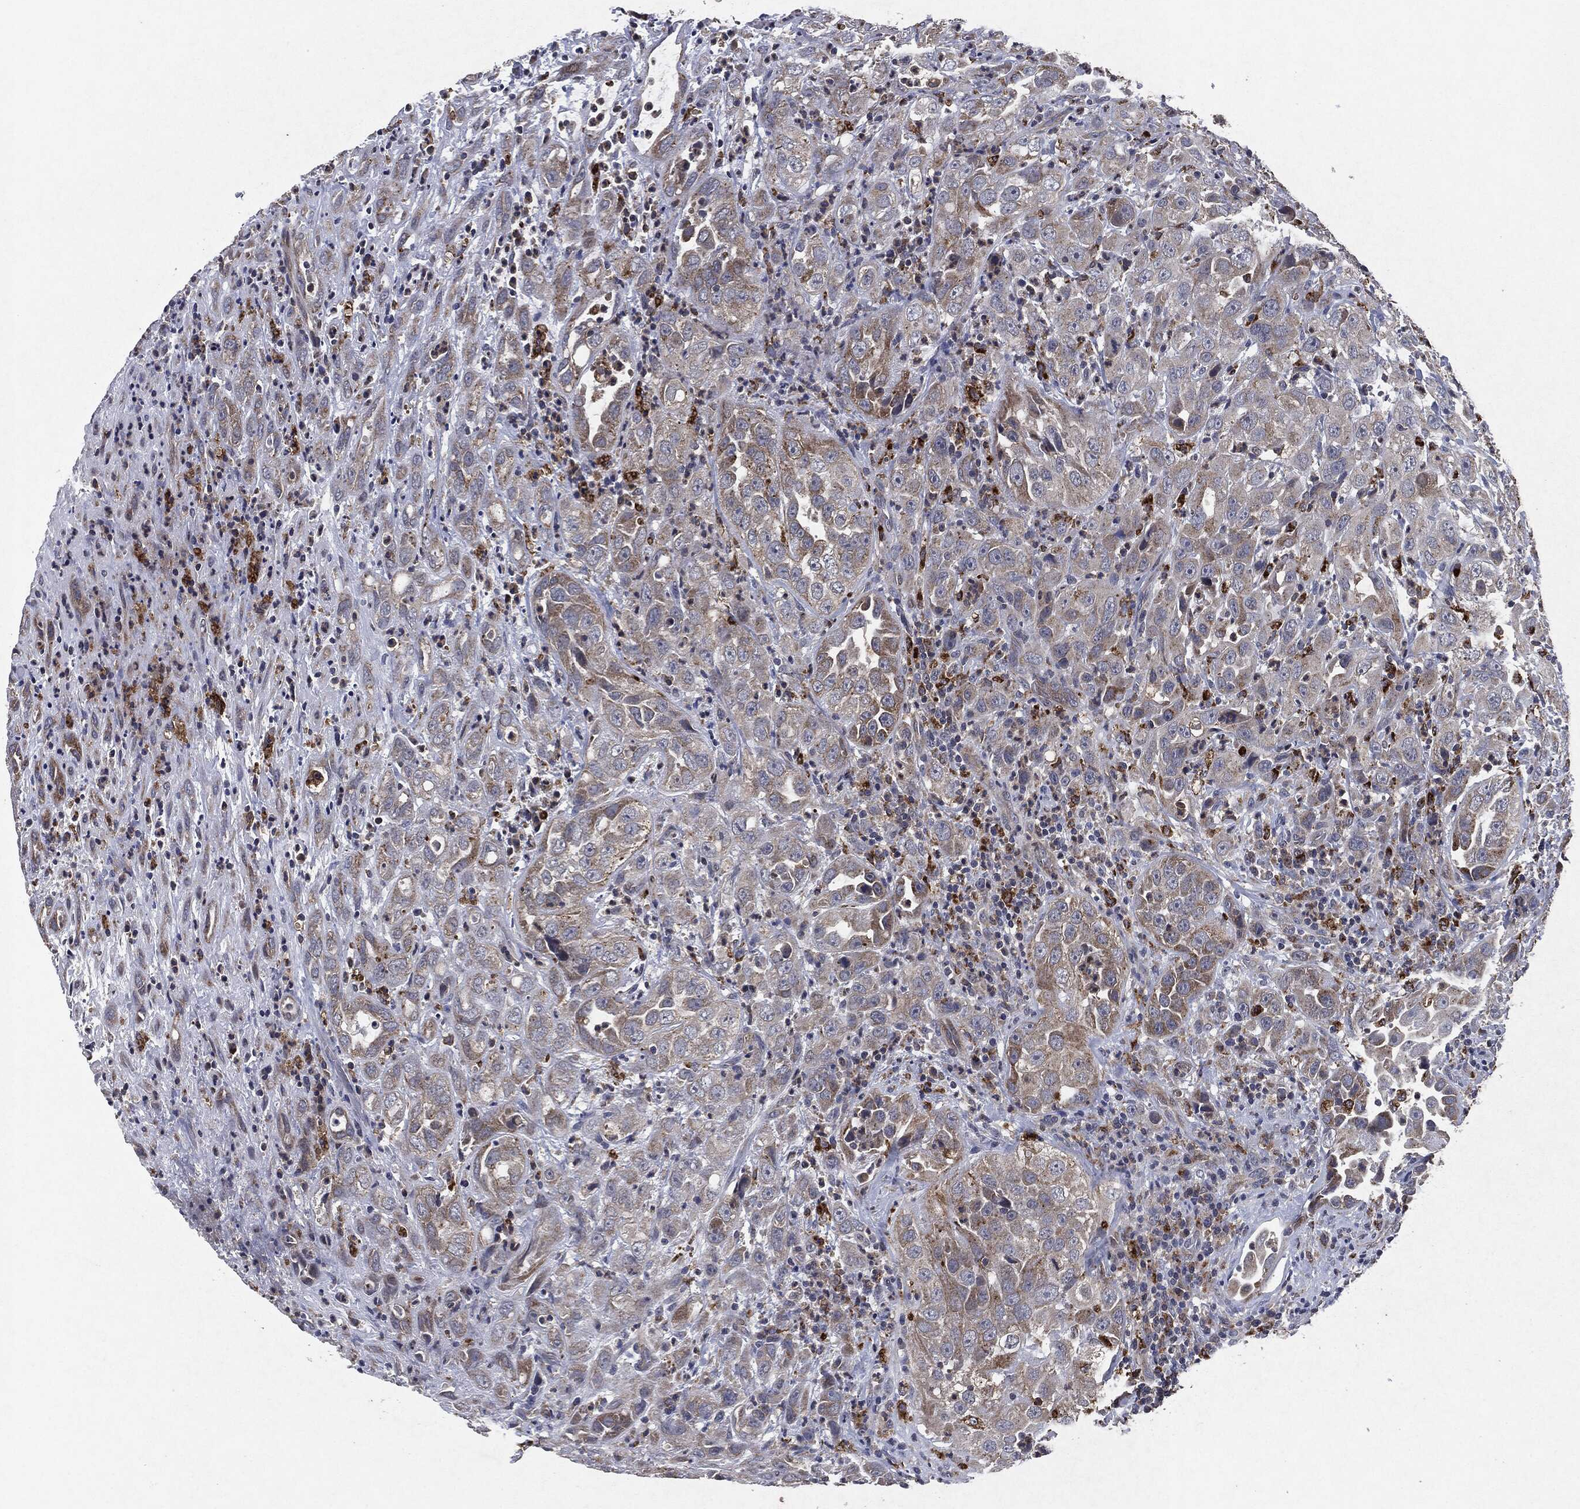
{"staining": {"intensity": "moderate", "quantity": "25%-75%", "location": "cytoplasmic/membranous"}, "tissue": "urothelial cancer", "cell_type": "Tumor cells", "image_type": "cancer", "snomed": [{"axis": "morphology", "description": "Urothelial carcinoma, High grade"}, {"axis": "topography", "description": "Urinary bladder"}], "caption": "Immunohistochemical staining of human urothelial cancer exhibits medium levels of moderate cytoplasmic/membranous staining in about 25%-75% of tumor cells. Ihc stains the protein in brown and the nuclei are stained blue.", "gene": "SLC31A2", "patient": {"sex": "female", "age": 41}}